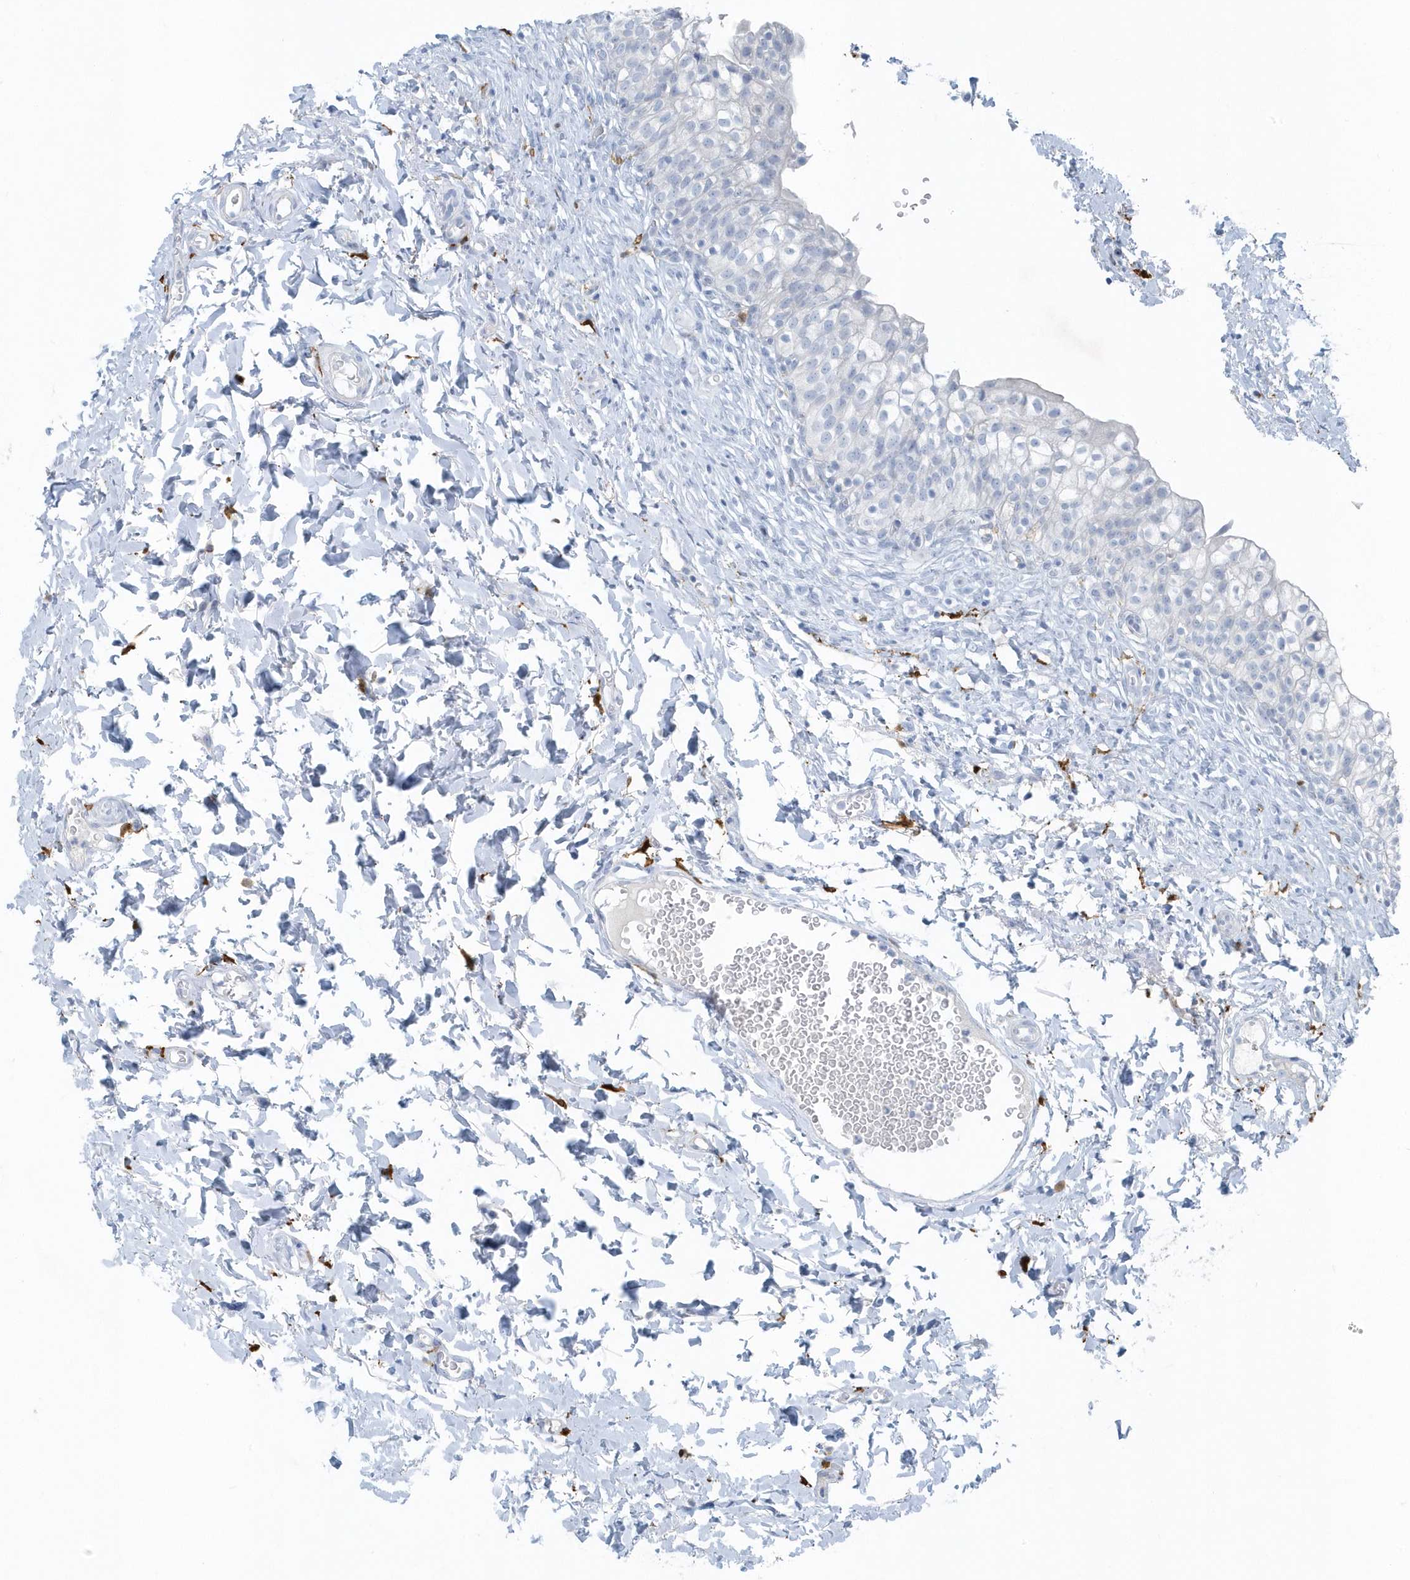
{"staining": {"intensity": "negative", "quantity": "none", "location": "none"}, "tissue": "urinary bladder", "cell_type": "Urothelial cells", "image_type": "normal", "snomed": [{"axis": "morphology", "description": "Normal tissue, NOS"}, {"axis": "topography", "description": "Urinary bladder"}], "caption": "The immunohistochemistry image has no significant staining in urothelial cells of urinary bladder.", "gene": "FAM98A", "patient": {"sex": "male", "age": 55}}